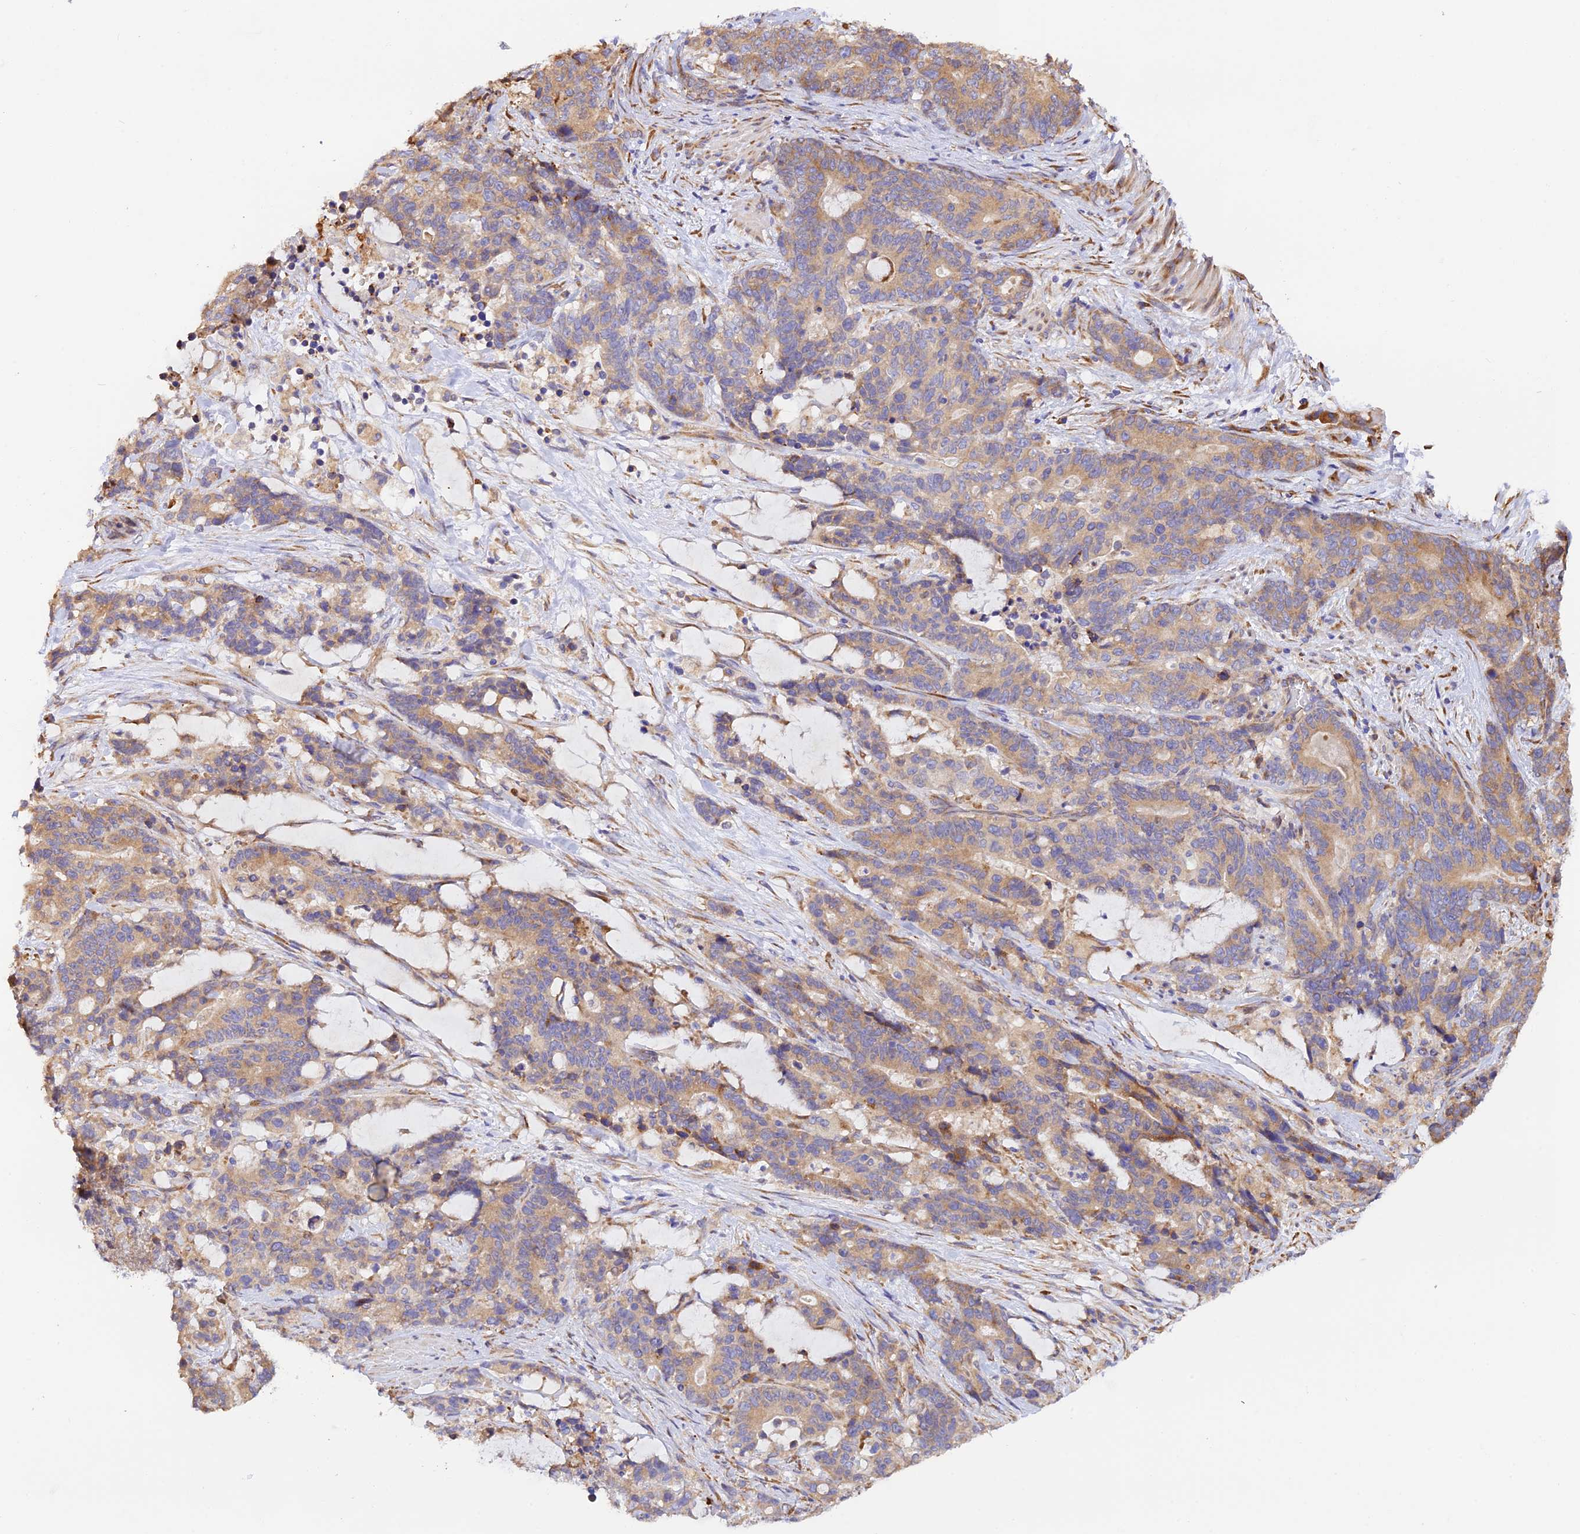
{"staining": {"intensity": "moderate", "quantity": ">75%", "location": "cytoplasmic/membranous"}, "tissue": "stomach cancer", "cell_type": "Tumor cells", "image_type": "cancer", "snomed": [{"axis": "morphology", "description": "Adenocarcinoma, NOS"}, {"axis": "topography", "description": "Stomach"}], "caption": "Human stomach cancer stained with a protein marker reveals moderate staining in tumor cells.", "gene": "RPL5", "patient": {"sex": "female", "age": 76}}